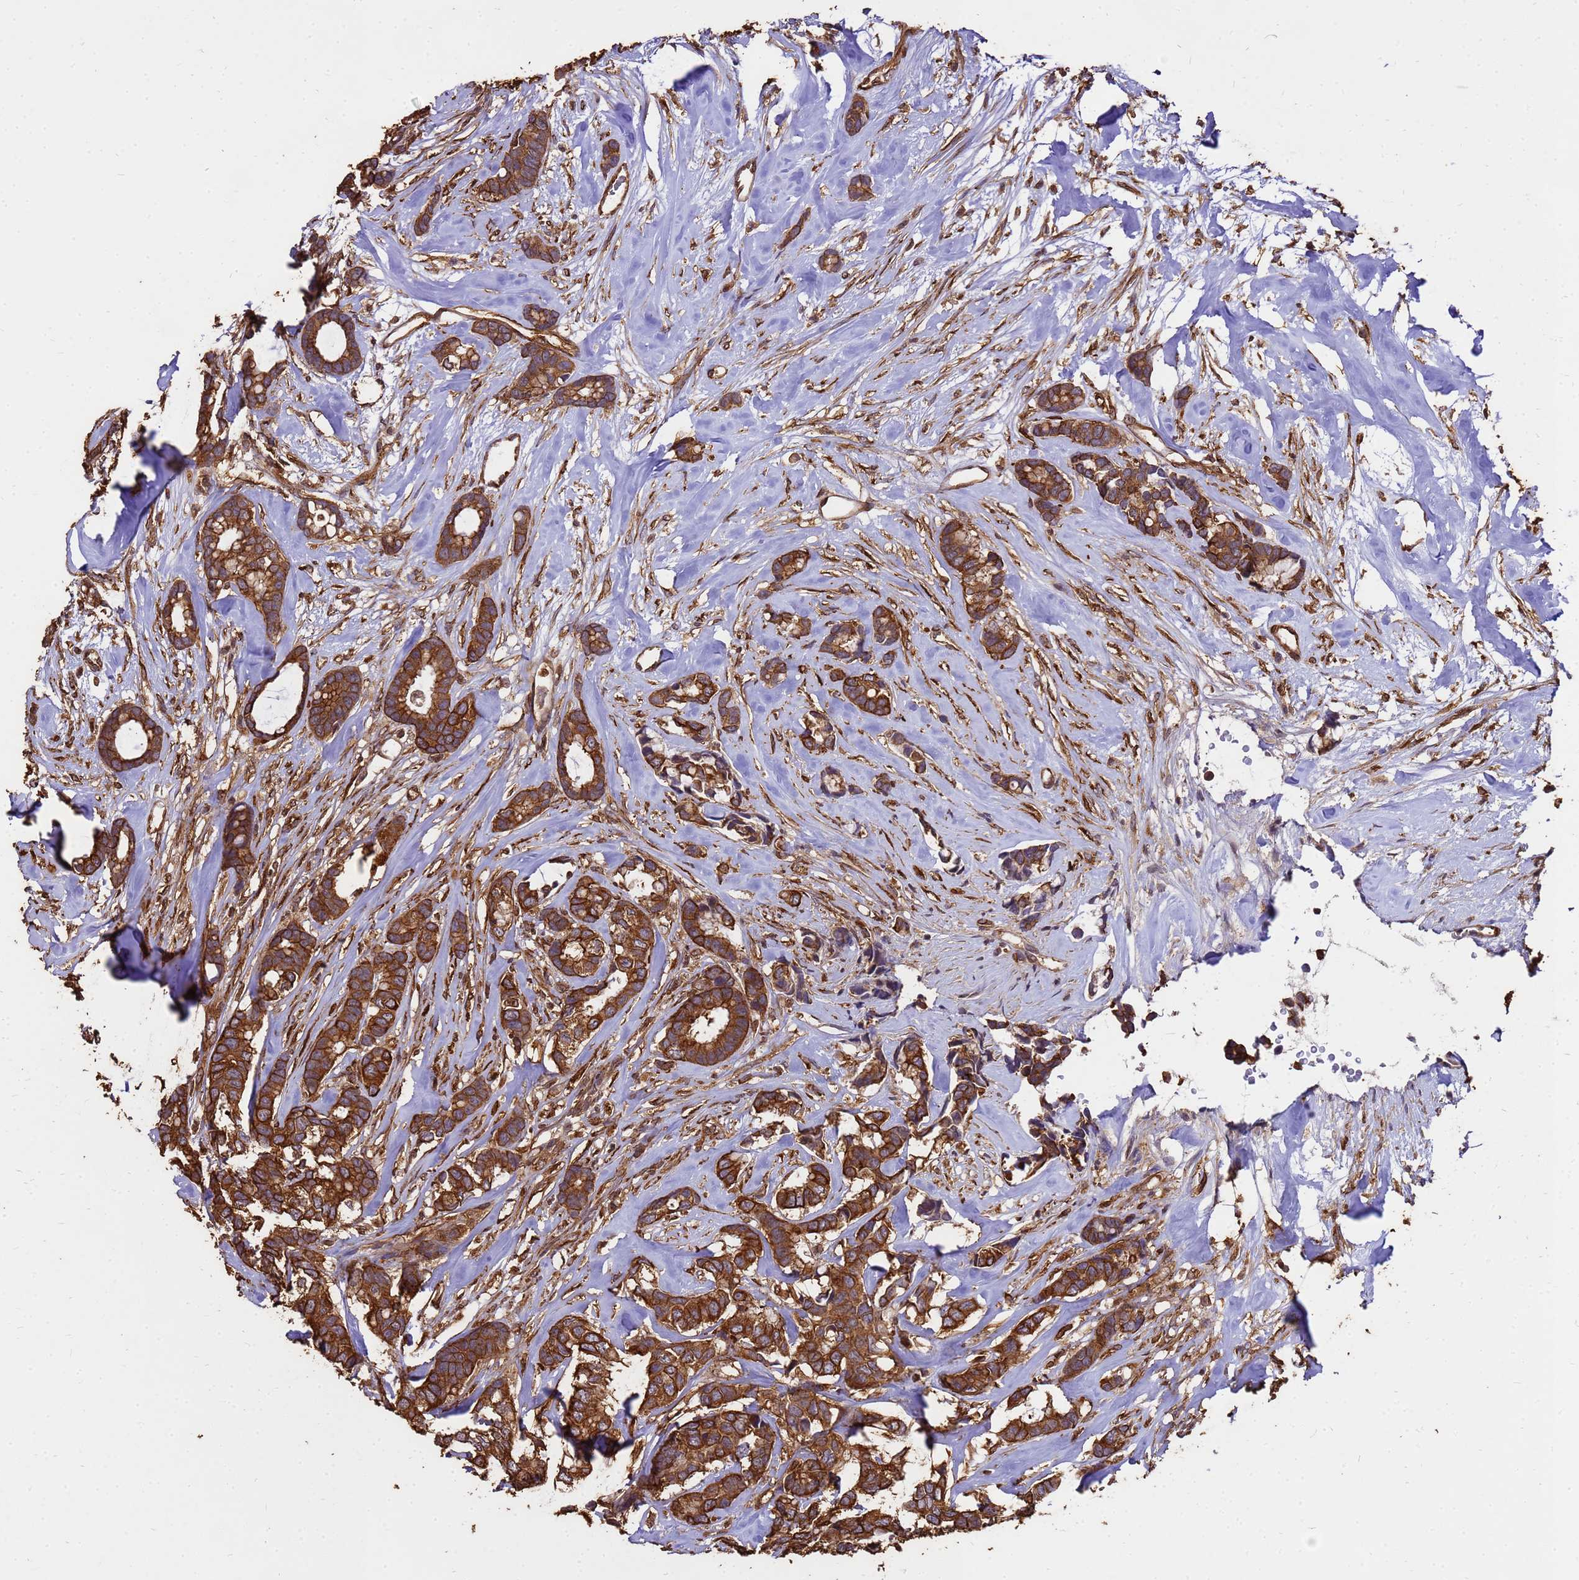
{"staining": {"intensity": "strong", "quantity": ">75%", "location": "cytoplasmic/membranous"}, "tissue": "breast cancer", "cell_type": "Tumor cells", "image_type": "cancer", "snomed": [{"axis": "morphology", "description": "Duct carcinoma"}, {"axis": "topography", "description": "Breast"}], "caption": "Strong cytoplasmic/membranous protein expression is present in about >75% of tumor cells in breast cancer (intraductal carcinoma).", "gene": "ZNF618", "patient": {"sex": "female", "age": 87}}